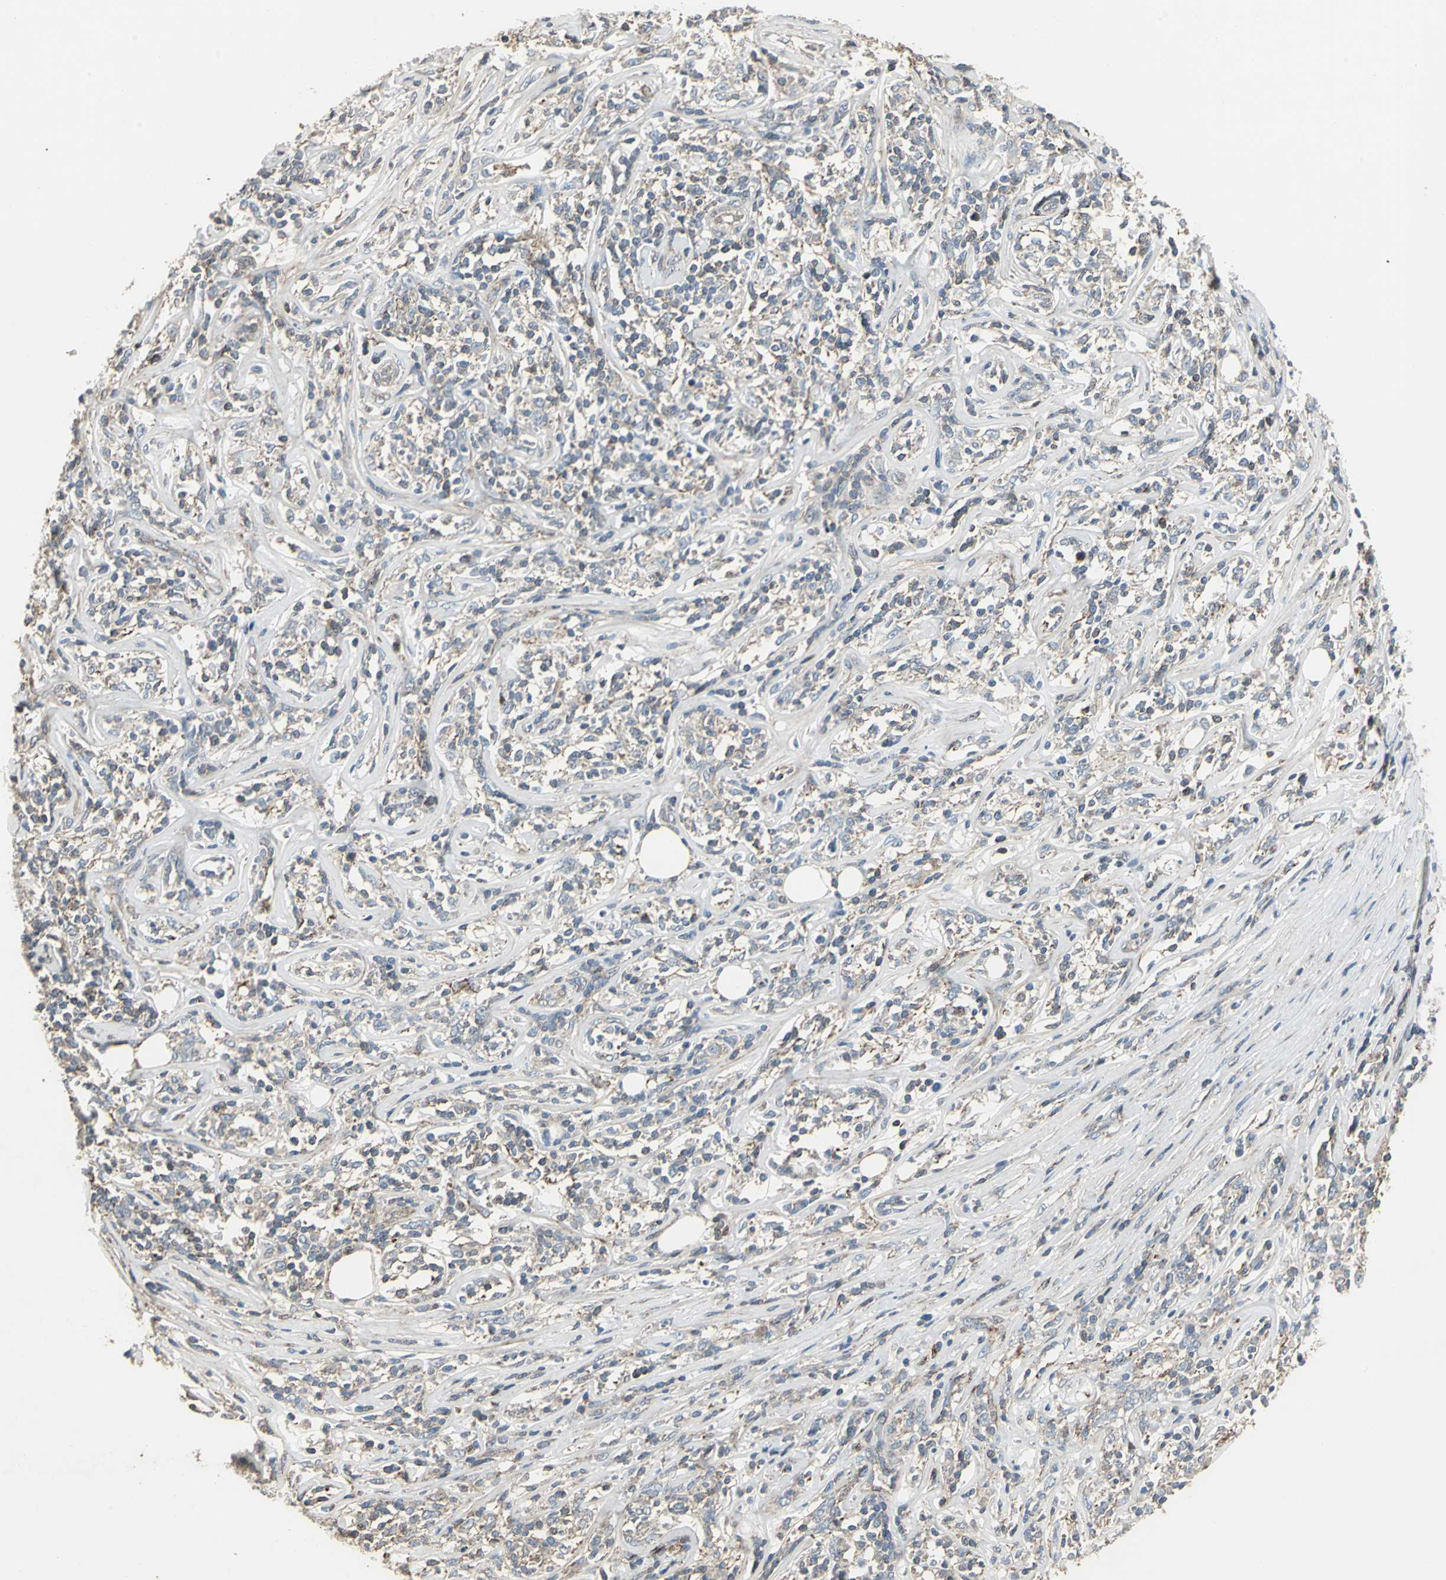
{"staining": {"intensity": "weak", "quantity": "25%-75%", "location": "cytoplasmic/membranous"}, "tissue": "lymphoma", "cell_type": "Tumor cells", "image_type": "cancer", "snomed": [{"axis": "morphology", "description": "Malignant lymphoma, non-Hodgkin's type, High grade"}, {"axis": "topography", "description": "Lymph node"}], "caption": "Immunohistochemistry (IHC) (DAB) staining of high-grade malignant lymphoma, non-Hodgkin's type exhibits weak cytoplasmic/membranous protein expression in about 25%-75% of tumor cells.", "gene": "DNAJB4", "patient": {"sex": "female", "age": 84}}